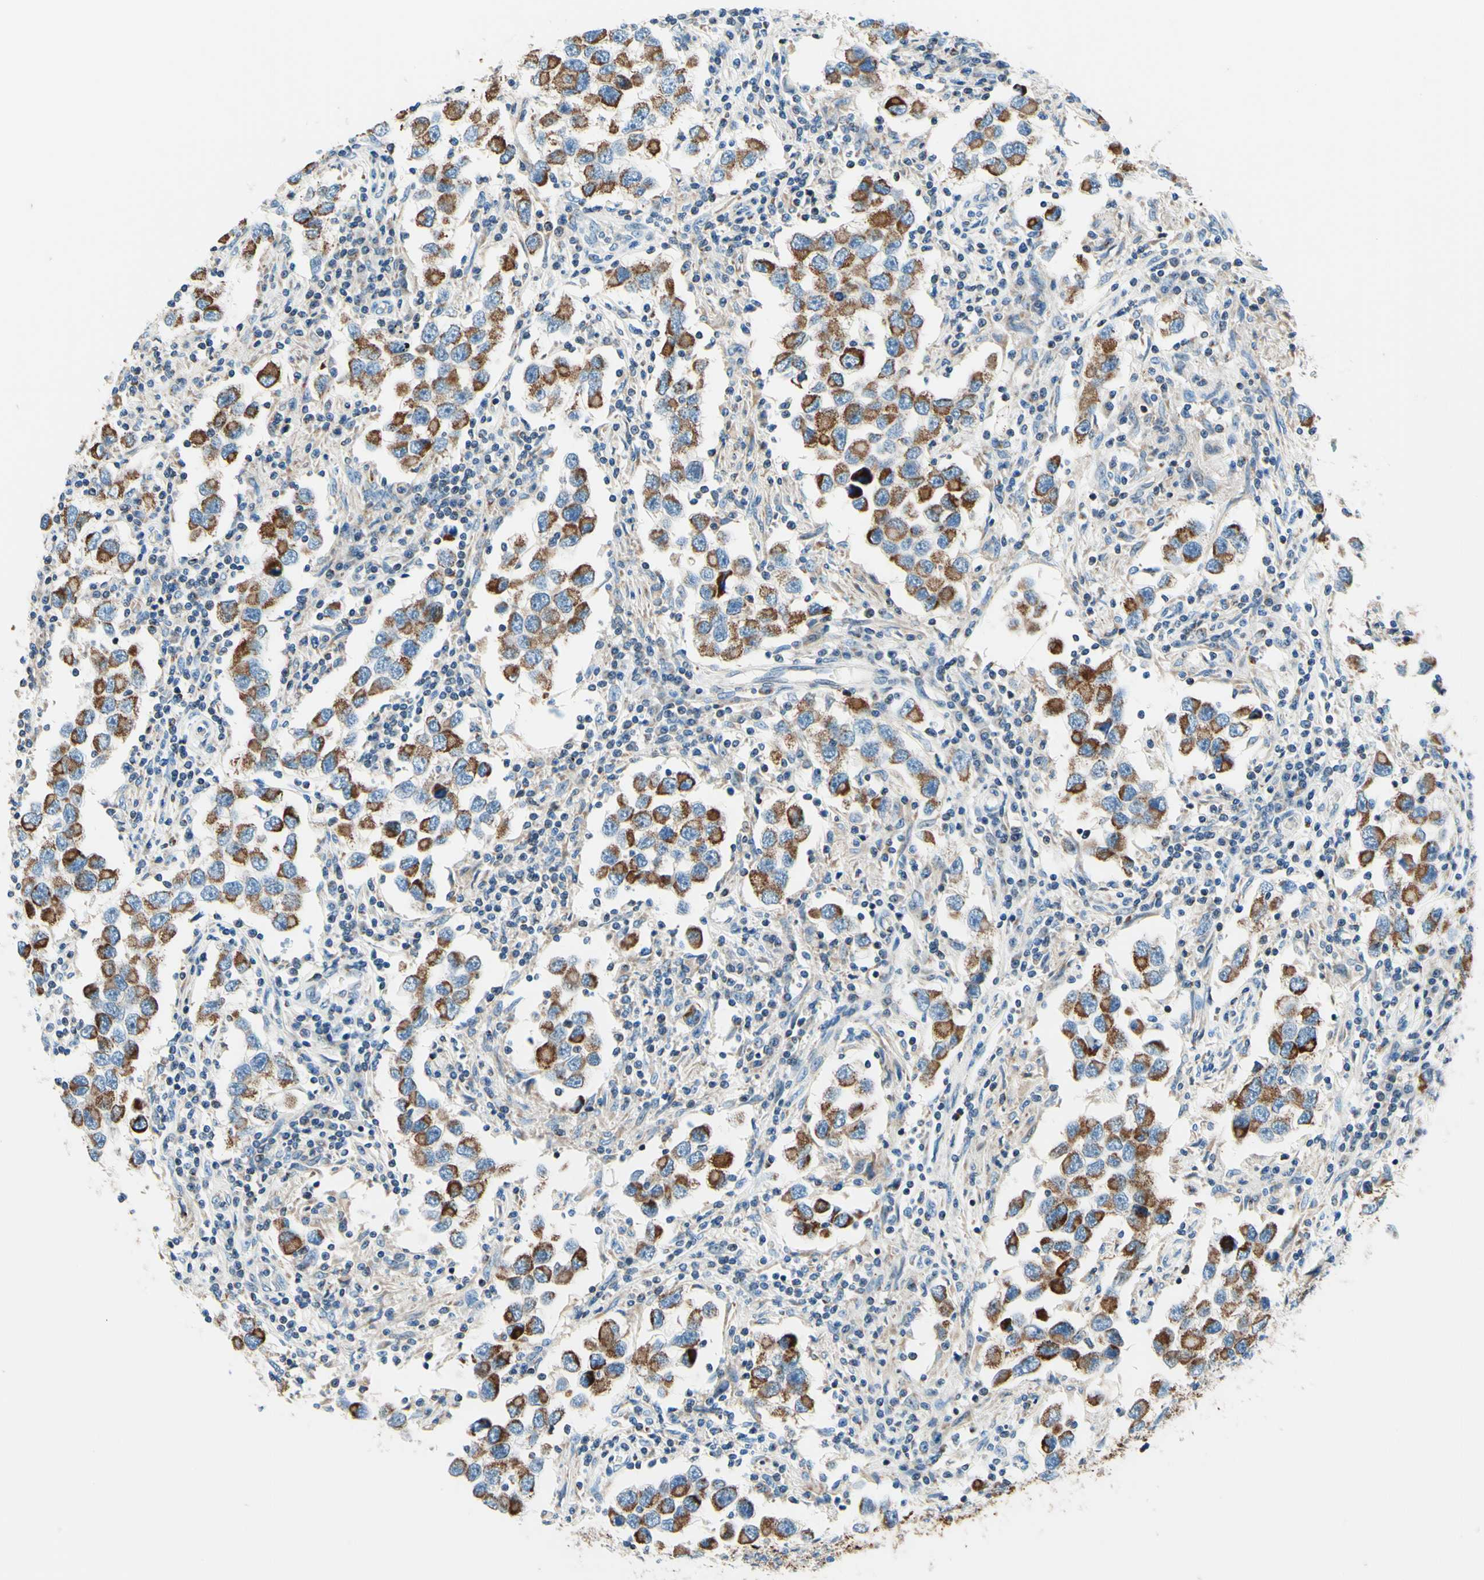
{"staining": {"intensity": "moderate", "quantity": ">75%", "location": "cytoplasmic/membranous"}, "tissue": "testis cancer", "cell_type": "Tumor cells", "image_type": "cancer", "snomed": [{"axis": "morphology", "description": "Carcinoma, Embryonal, NOS"}, {"axis": "topography", "description": "Testis"}], "caption": "IHC (DAB (3,3'-diaminobenzidine)) staining of testis cancer demonstrates moderate cytoplasmic/membranous protein positivity in about >75% of tumor cells.", "gene": "CBX7", "patient": {"sex": "male", "age": 21}}